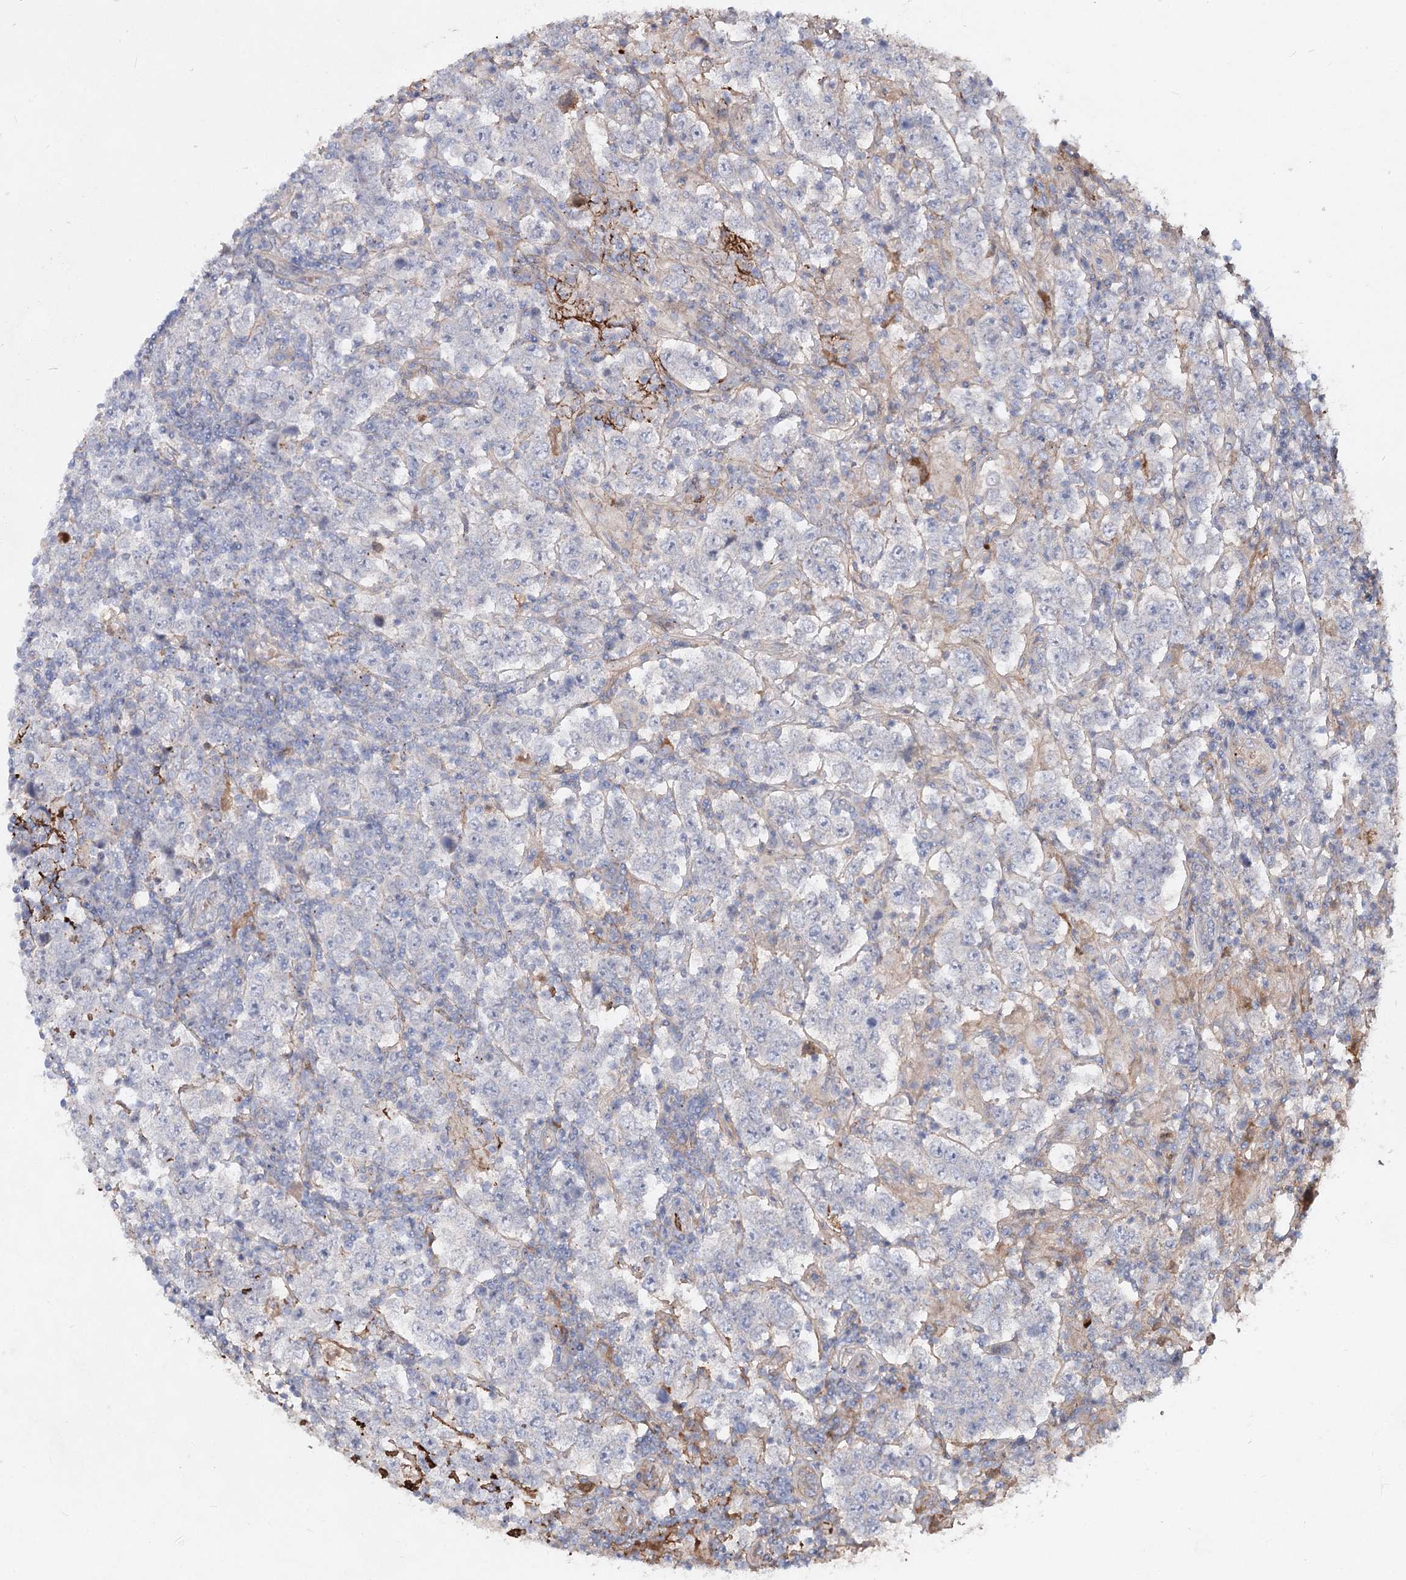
{"staining": {"intensity": "negative", "quantity": "none", "location": "none"}, "tissue": "testis cancer", "cell_type": "Tumor cells", "image_type": "cancer", "snomed": [{"axis": "morphology", "description": "Normal tissue, NOS"}, {"axis": "morphology", "description": "Urothelial carcinoma, High grade"}, {"axis": "morphology", "description": "Seminoma, NOS"}, {"axis": "morphology", "description": "Carcinoma, Embryonal, NOS"}, {"axis": "topography", "description": "Urinary bladder"}, {"axis": "topography", "description": "Testis"}], "caption": "Tumor cells are negative for protein expression in human testis embryonal carcinoma.", "gene": "TASOR2", "patient": {"sex": "male", "age": 41}}